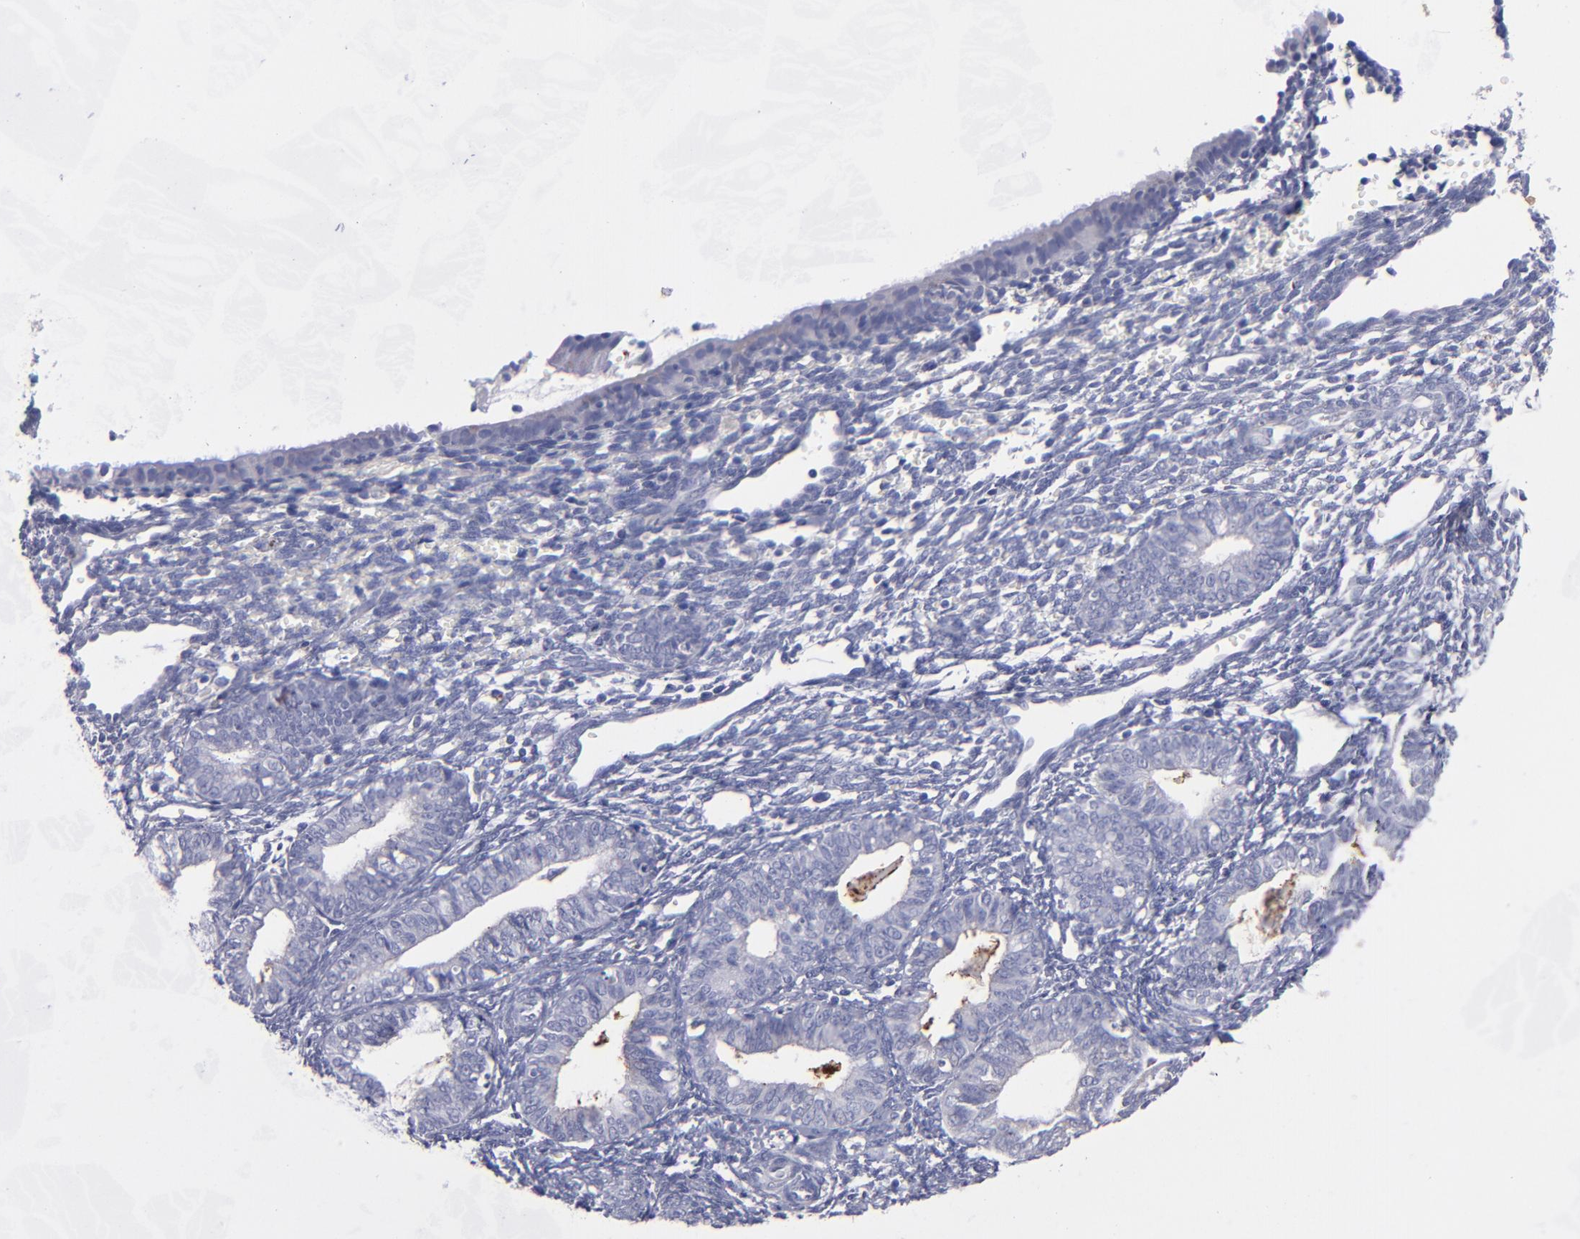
{"staining": {"intensity": "negative", "quantity": "none", "location": "none"}, "tissue": "endometrium", "cell_type": "Cells in endometrial stroma", "image_type": "normal", "snomed": [{"axis": "morphology", "description": "Normal tissue, NOS"}, {"axis": "topography", "description": "Endometrium"}], "caption": "Photomicrograph shows no protein staining in cells in endometrial stroma of benign endometrium. (DAB (3,3'-diaminobenzidine) immunohistochemistry, high magnification).", "gene": "MFGE8", "patient": {"sex": "female", "age": 61}}